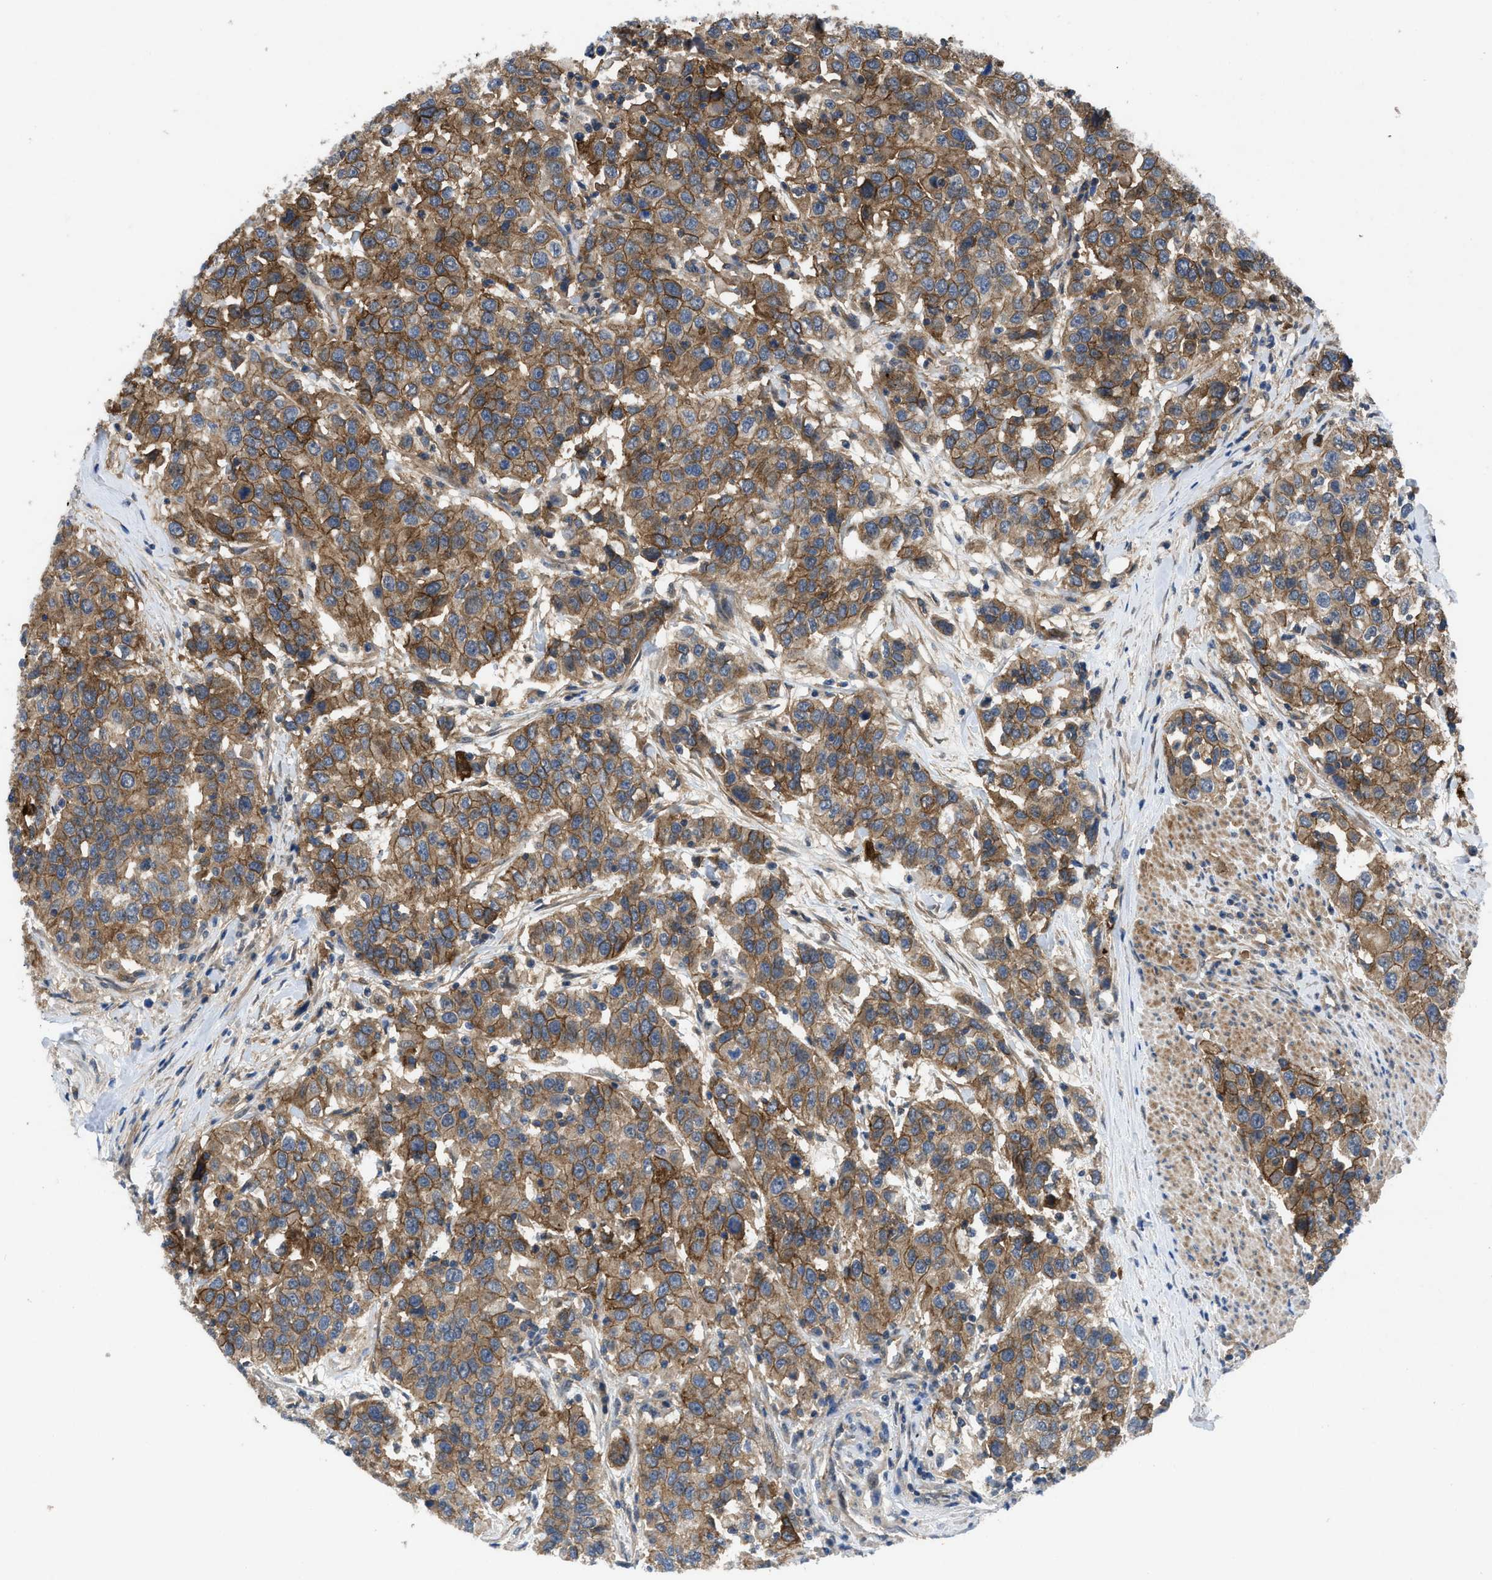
{"staining": {"intensity": "moderate", "quantity": ">75%", "location": "cytoplasmic/membranous"}, "tissue": "urothelial cancer", "cell_type": "Tumor cells", "image_type": "cancer", "snomed": [{"axis": "morphology", "description": "Urothelial carcinoma, High grade"}, {"axis": "topography", "description": "Urinary bladder"}], "caption": "Urothelial cancer was stained to show a protein in brown. There is medium levels of moderate cytoplasmic/membranous positivity in approximately >75% of tumor cells.", "gene": "PANX1", "patient": {"sex": "female", "age": 80}}